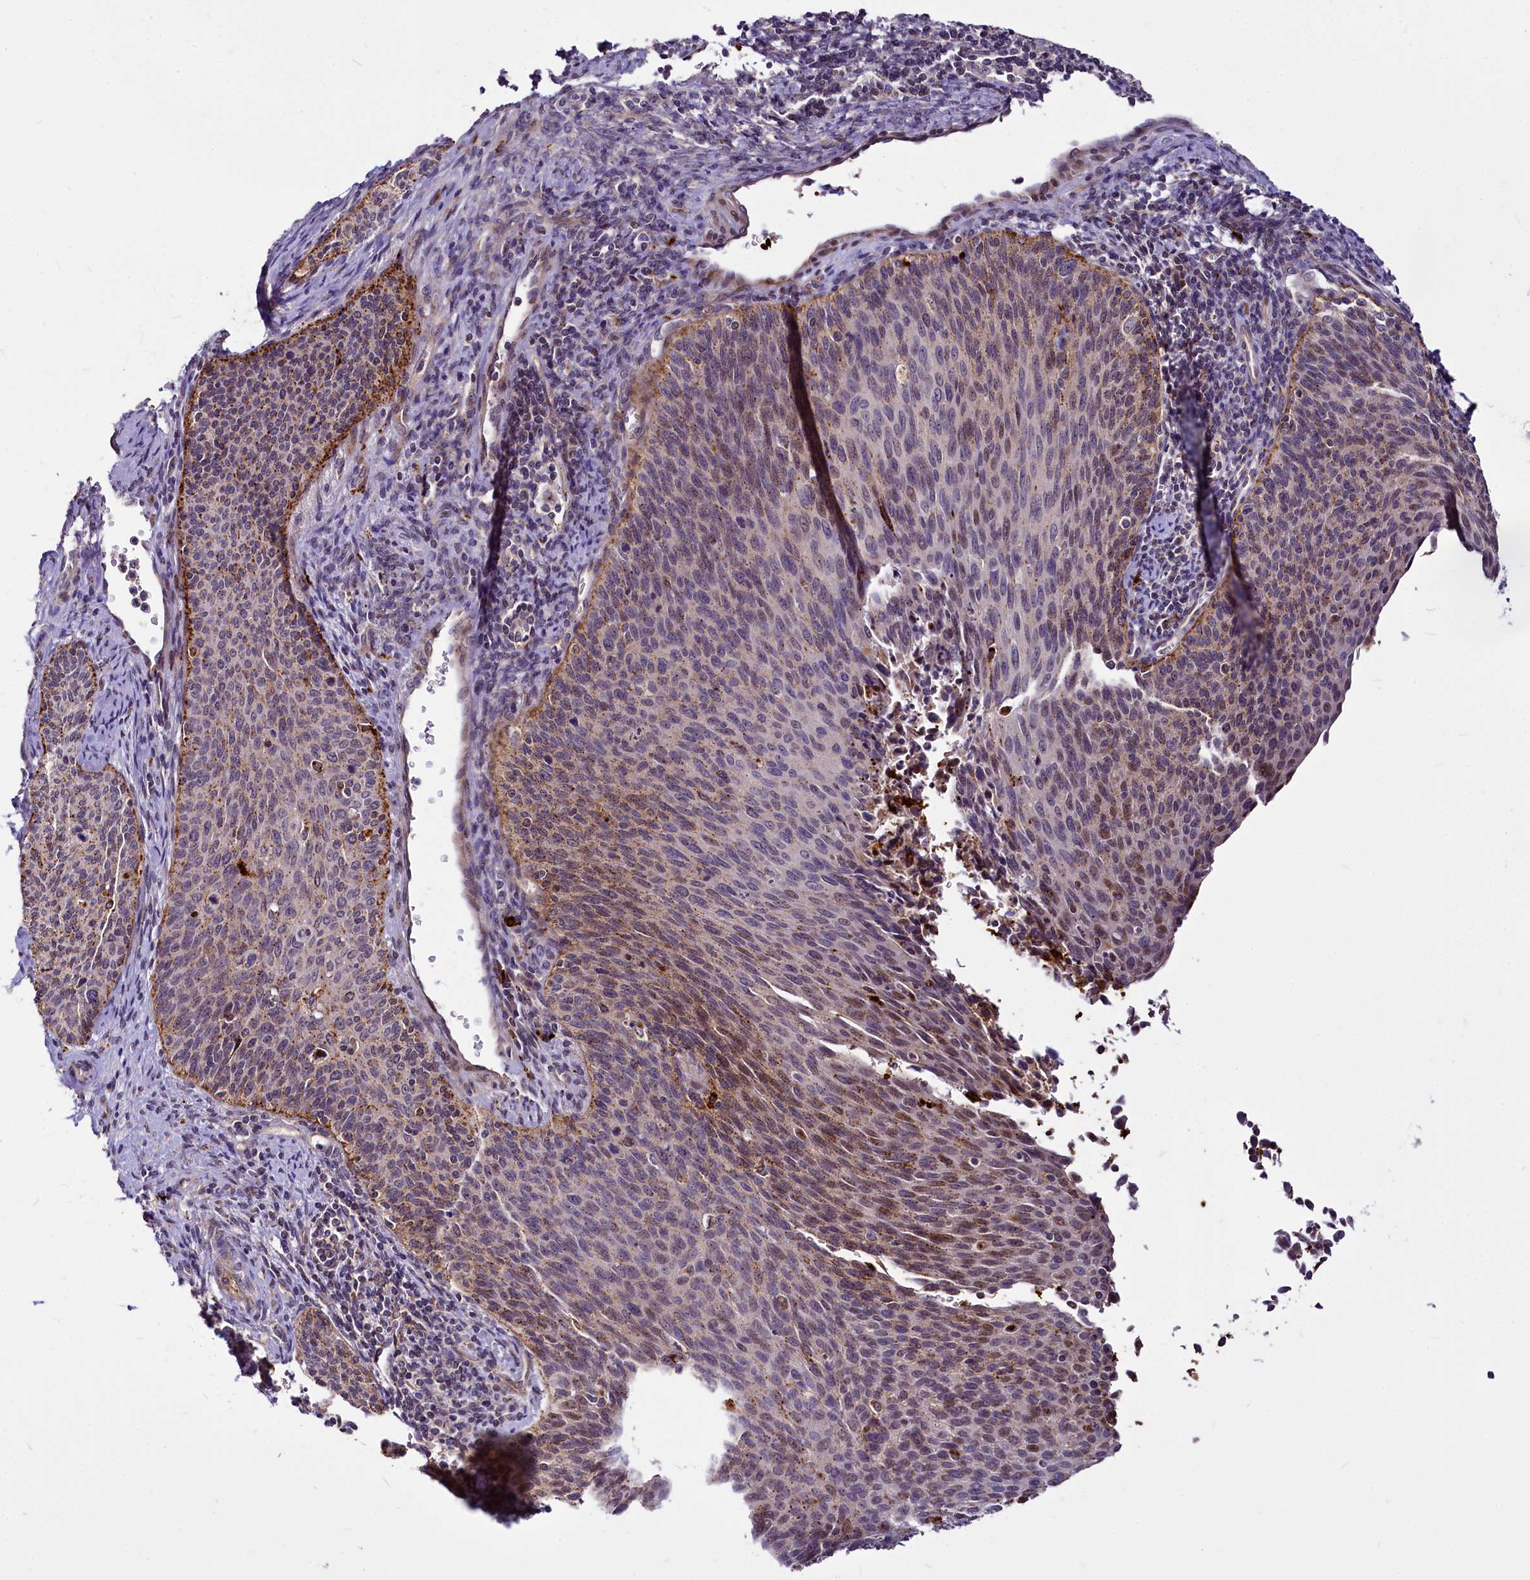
{"staining": {"intensity": "moderate", "quantity": "<25%", "location": "cytoplasmic/membranous"}, "tissue": "cervical cancer", "cell_type": "Tumor cells", "image_type": "cancer", "snomed": [{"axis": "morphology", "description": "Squamous cell carcinoma, NOS"}, {"axis": "topography", "description": "Cervix"}], "caption": "Protein staining demonstrates moderate cytoplasmic/membranous staining in approximately <25% of tumor cells in cervical squamous cell carcinoma. The staining is performed using DAB (3,3'-diaminobenzidine) brown chromogen to label protein expression. The nuclei are counter-stained blue using hematoxylin.", "gene": "C11orf86", "patient": {"sex": "female", "age": 55}}